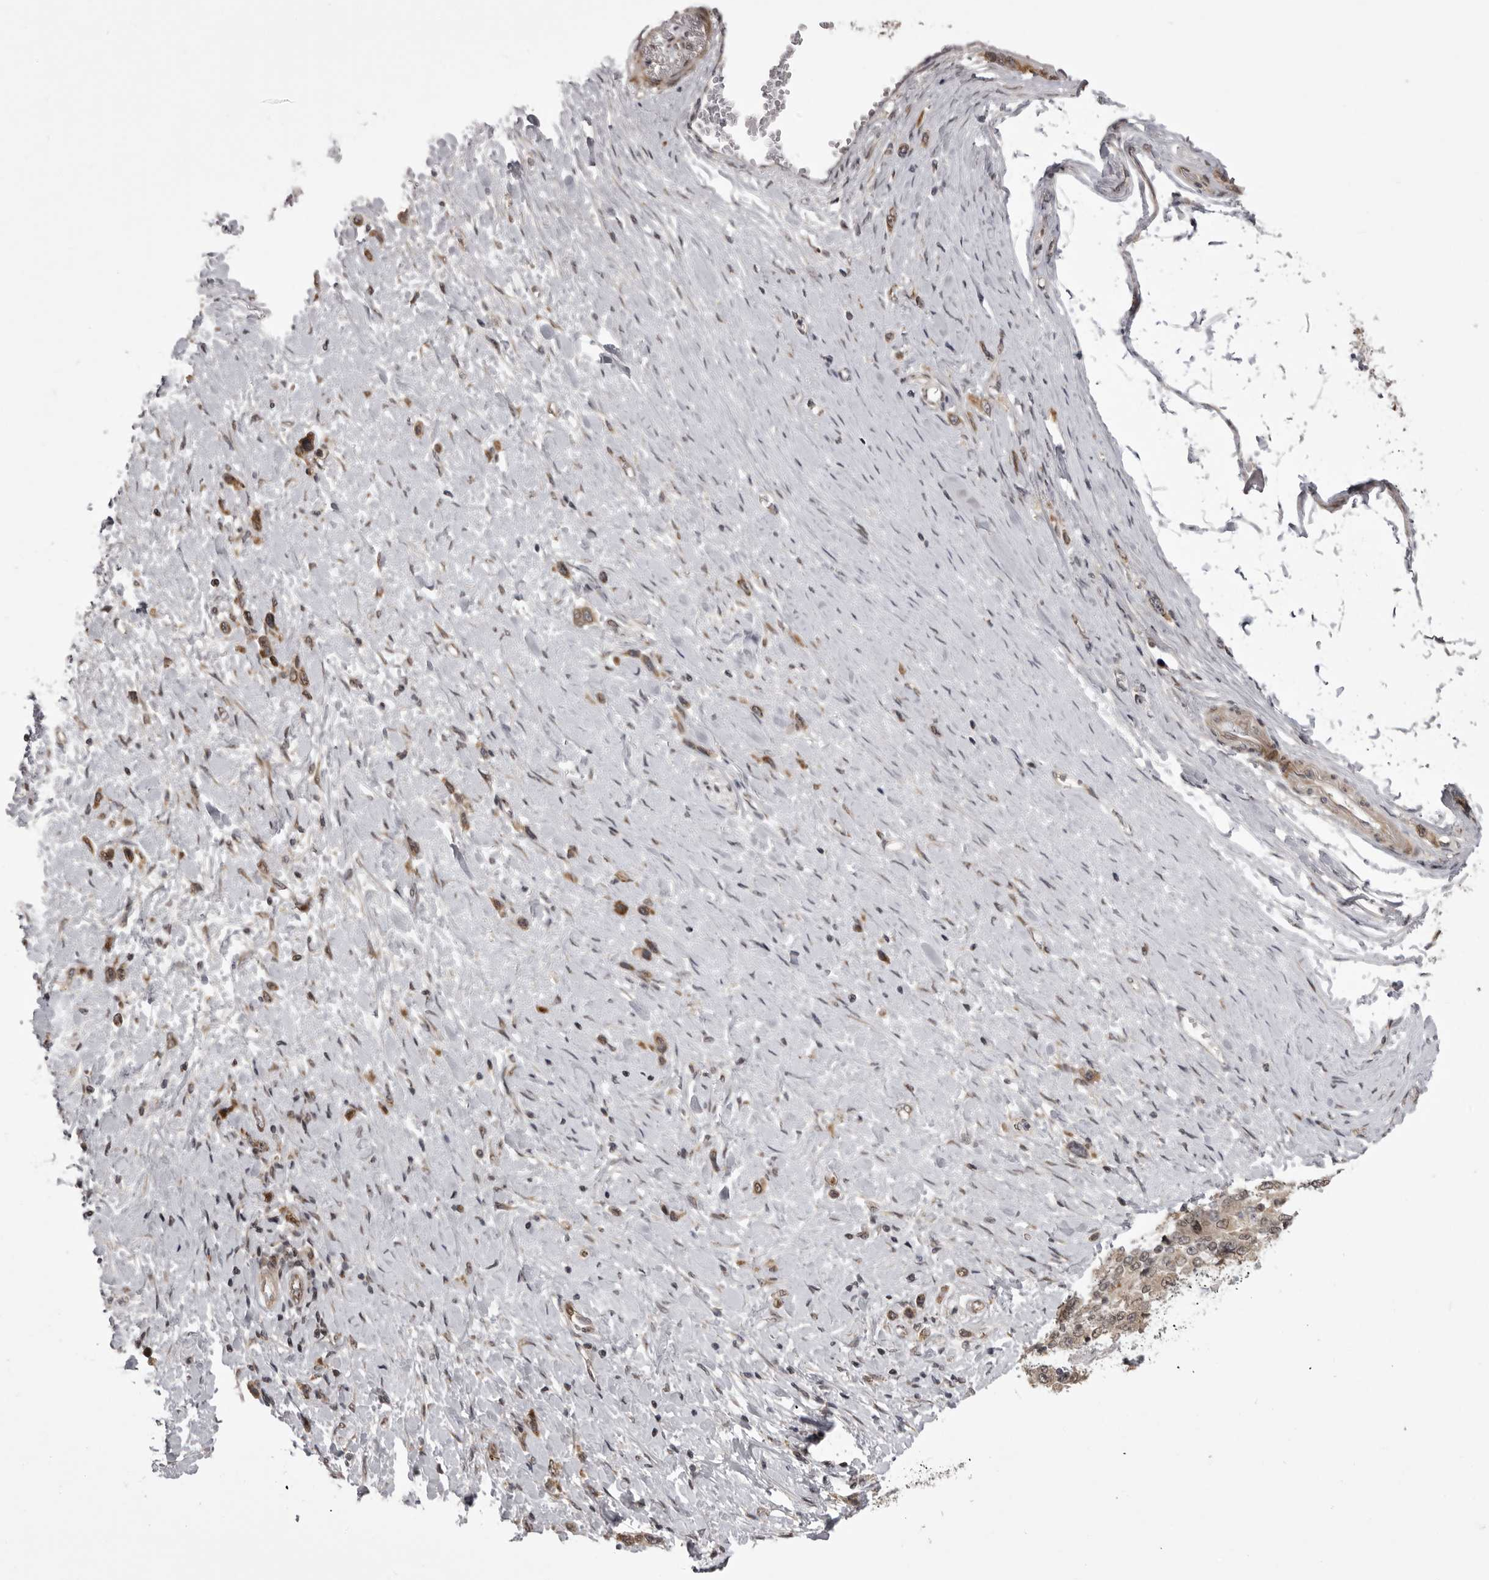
{"staining": {"intensity": "moderate", "quantity": ">75%", "location": "cytoplasmic/membranous"}, "tissue": "stomach cancer", "cell_type": "Tumor cells", "image_type": "cancer", "snomed": [{"axis": "morphology", "description": "Adenocarcinoma, NOS"}, {"axis": "topography", "description": "Stomach"}], "caption": "Tumor cells demonstrate medium levels of moderate cytoplasmic/membranous expression in about >75% of cells in human stomach cancer. Using DAB (3,3'-diaminobenzidine) (brown) and hematoxylin (blue) stains, captured at high magnification using brightfield microscopy.", "gene": "C1orf109", "patient": {"sex": "female", "age": 65}}